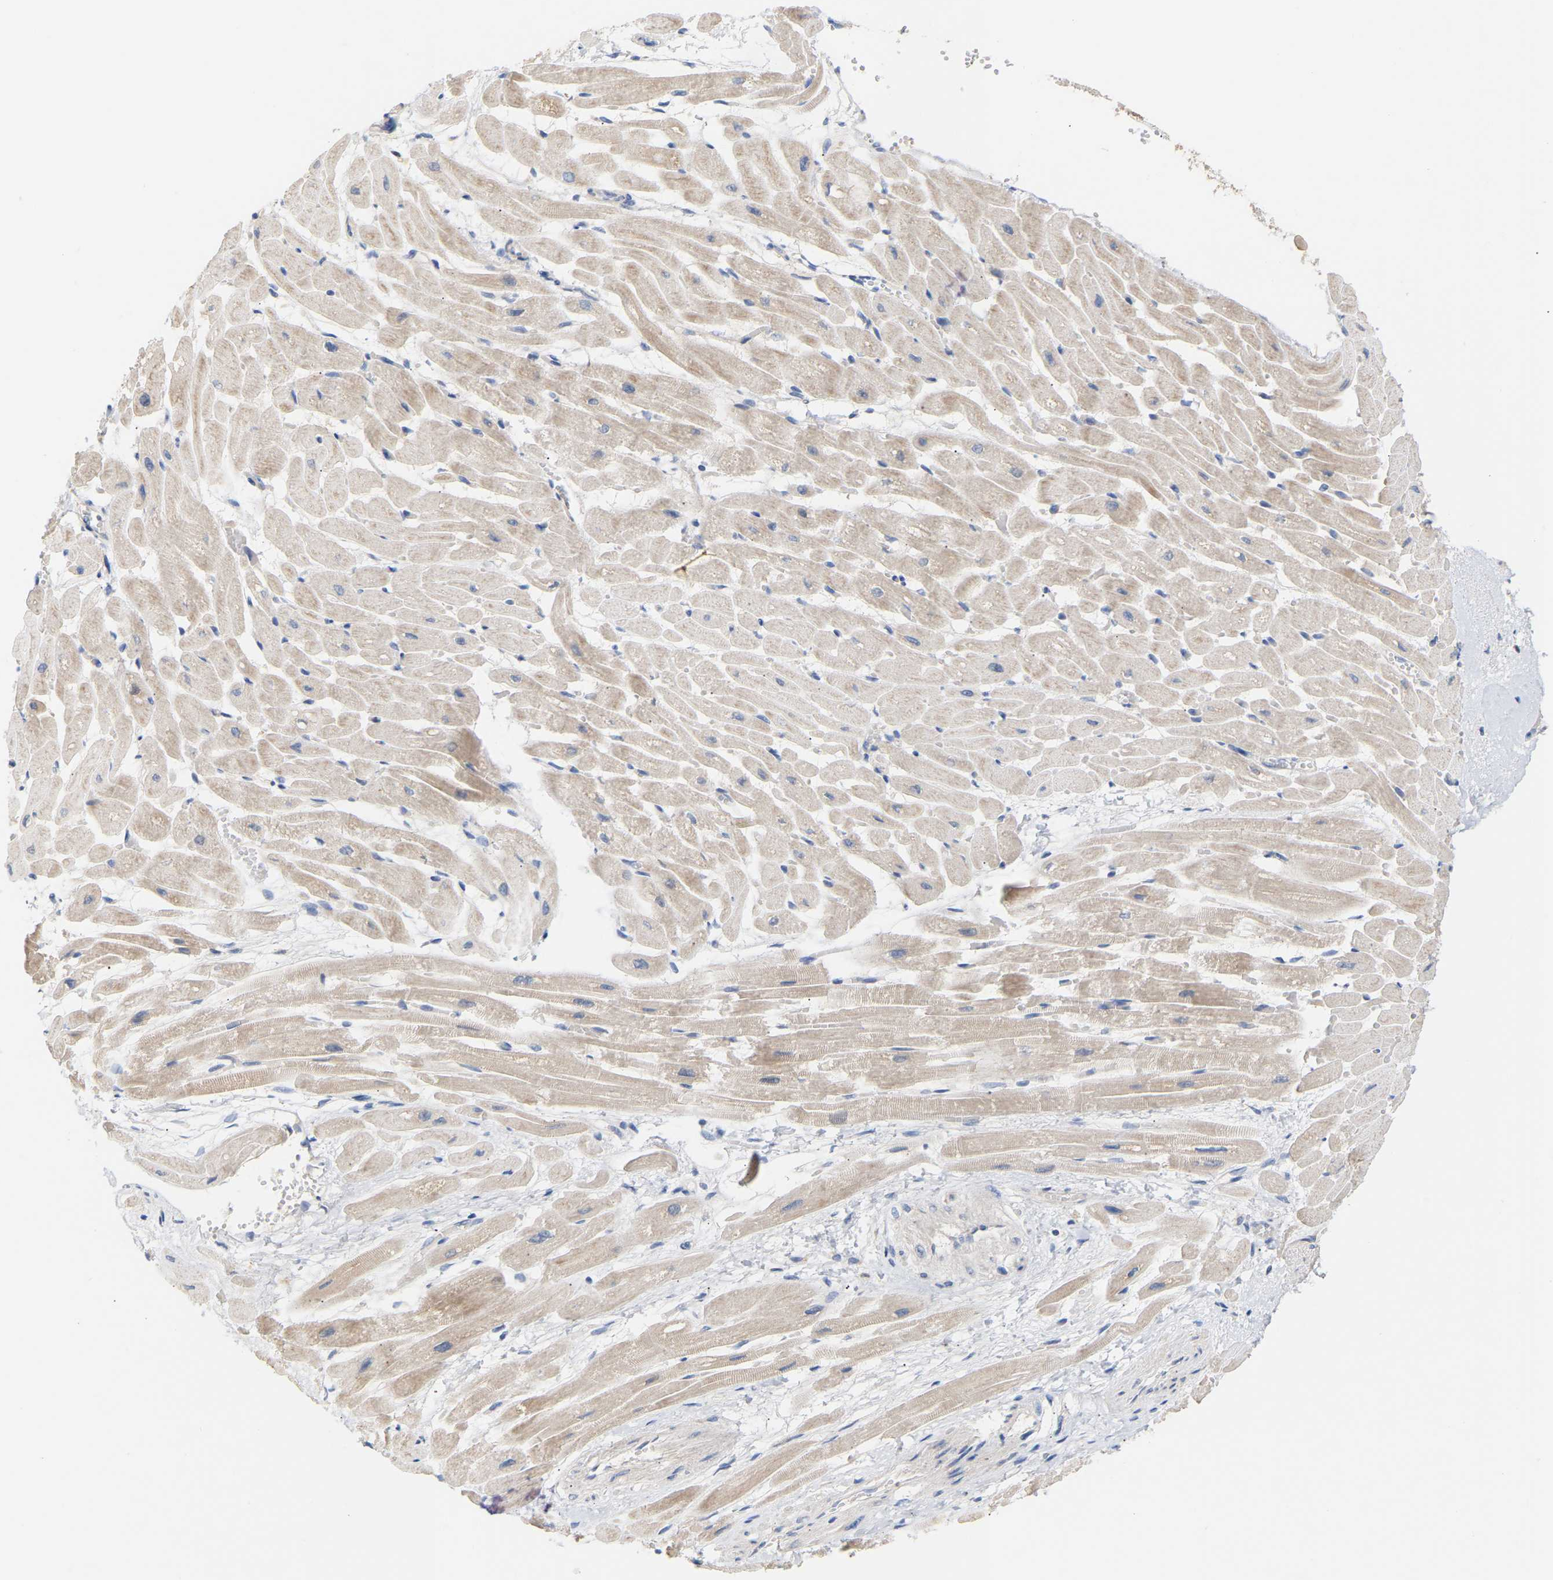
{"staining": {"intensity": "moderate", "quantity": "<25%", "location": "cytoplasmic/membranous"}, "tissue": "heart muscle", "cell_type": "Cardiomyocytes", "image_type": "normal", "snomed": [{"axis": "morphology", "description": "Normal tissue, NOS"}, {"axis": "topography", "description": "Heart"}], "caption": "The histopathology image reveals staining of unremarkable heart muscle, revealing moderate cytoplasmic/membranous protein positivity (brown color) within cardiomyocytes. (Brightfield microscopy of DAB IHC at high magnification).", "gene": "TPMT", "patient": {"sex": "male", "age": 45}}